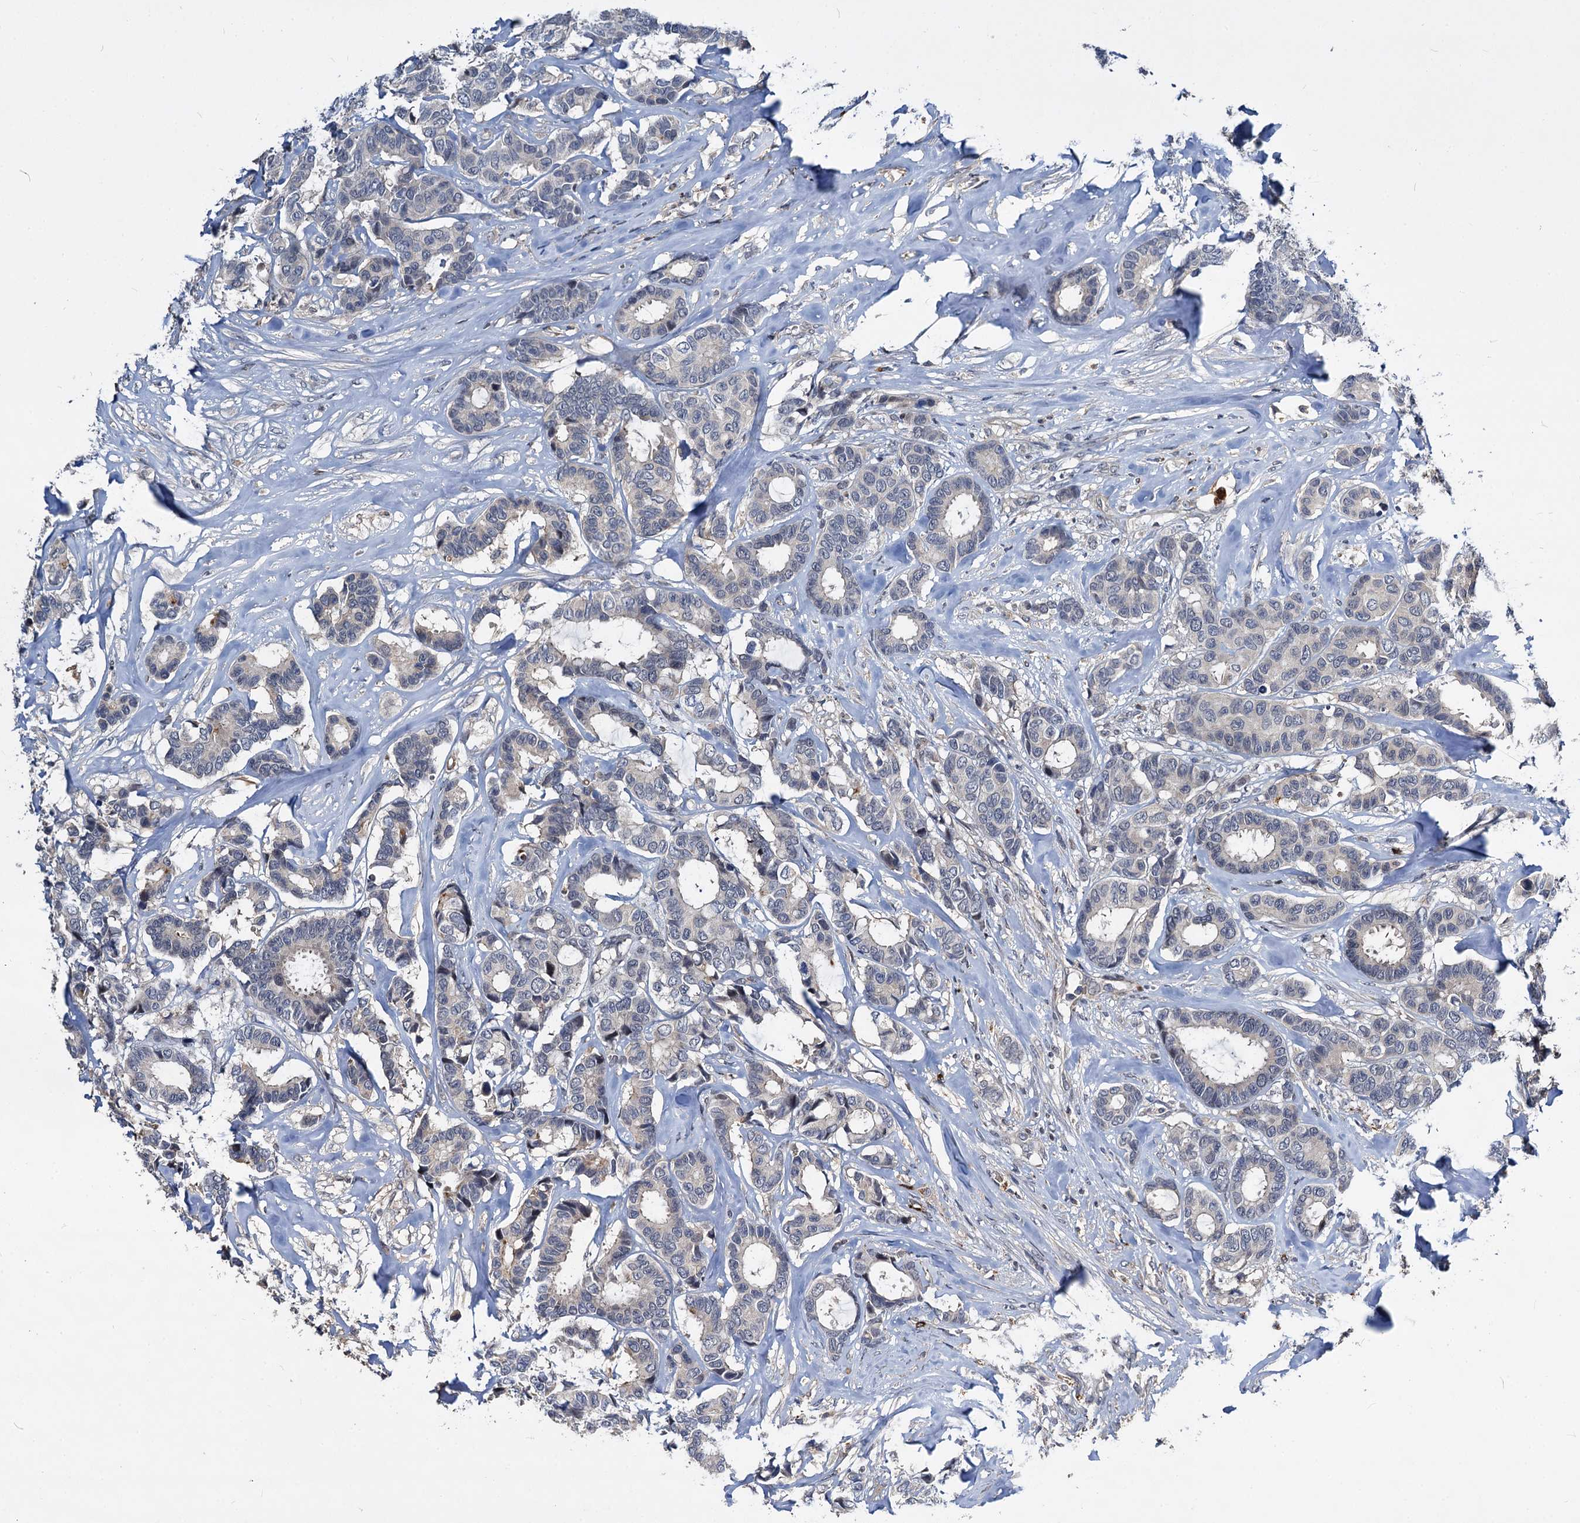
{"staining": {"intensity": "negative", "quantity": "none", "location": "none"}, "tissue": "breast cancer", "cell_type": "Tumor cells", "image_type": "cancer", "snomed": [{"axis": "morphology", "description": "Duct carcinoma"}, {"axis": "topography", "description": "Breast"}], "caption": "Human breast cancer stained for a protein using IHC reveals no expression in tumor cells.", "gene": "ATG101", "patient": {"sex": "female", "age": 87}}